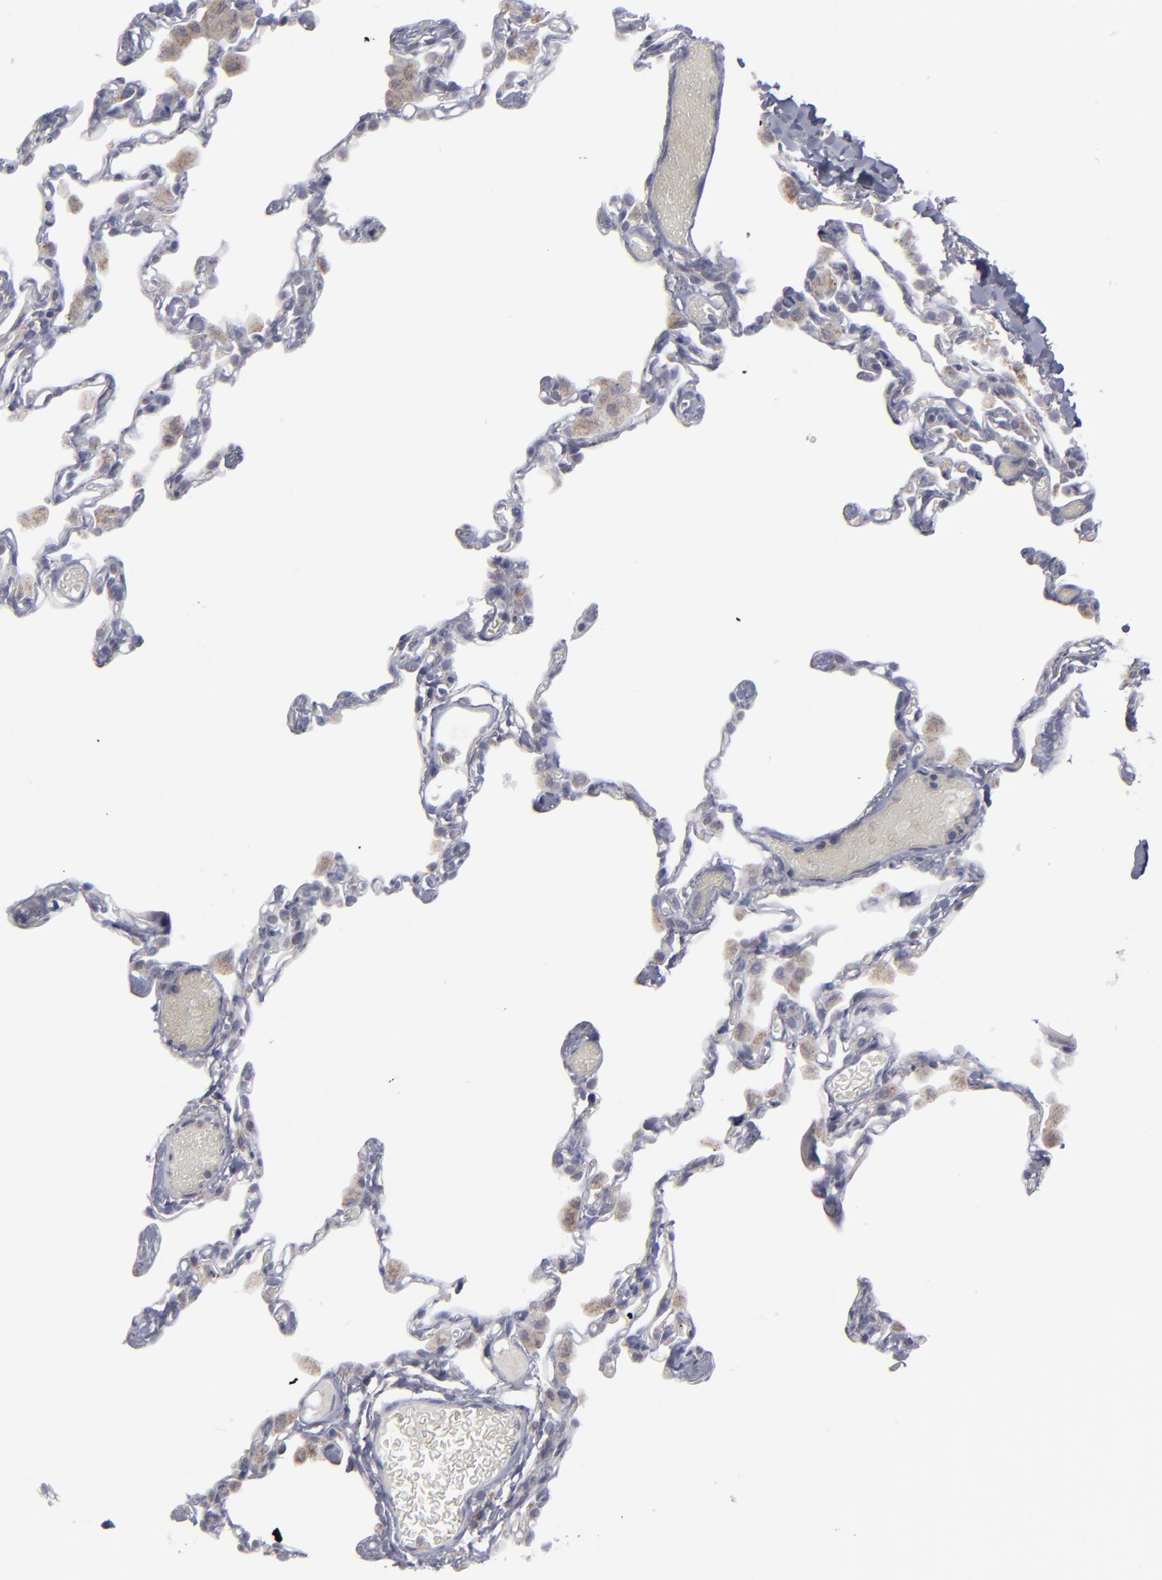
{"staining": {"intensity": "negative", "quantity": "none", "location": "none"}, "tissue": "lung", "cell_type": "Alveolar cells", "image_type": "normal", "snomed": [{"axis": "morphology", "description": "Normal tissue, NOS"}, {"axis": "topography", "description": "Lung"}], "caption": "Immunohistochemistry (IHC) of benign lung reveals no positivity in alveolar cells.", "gene": "MYOM2", "patient": {"sex": "female", "age": 49}}